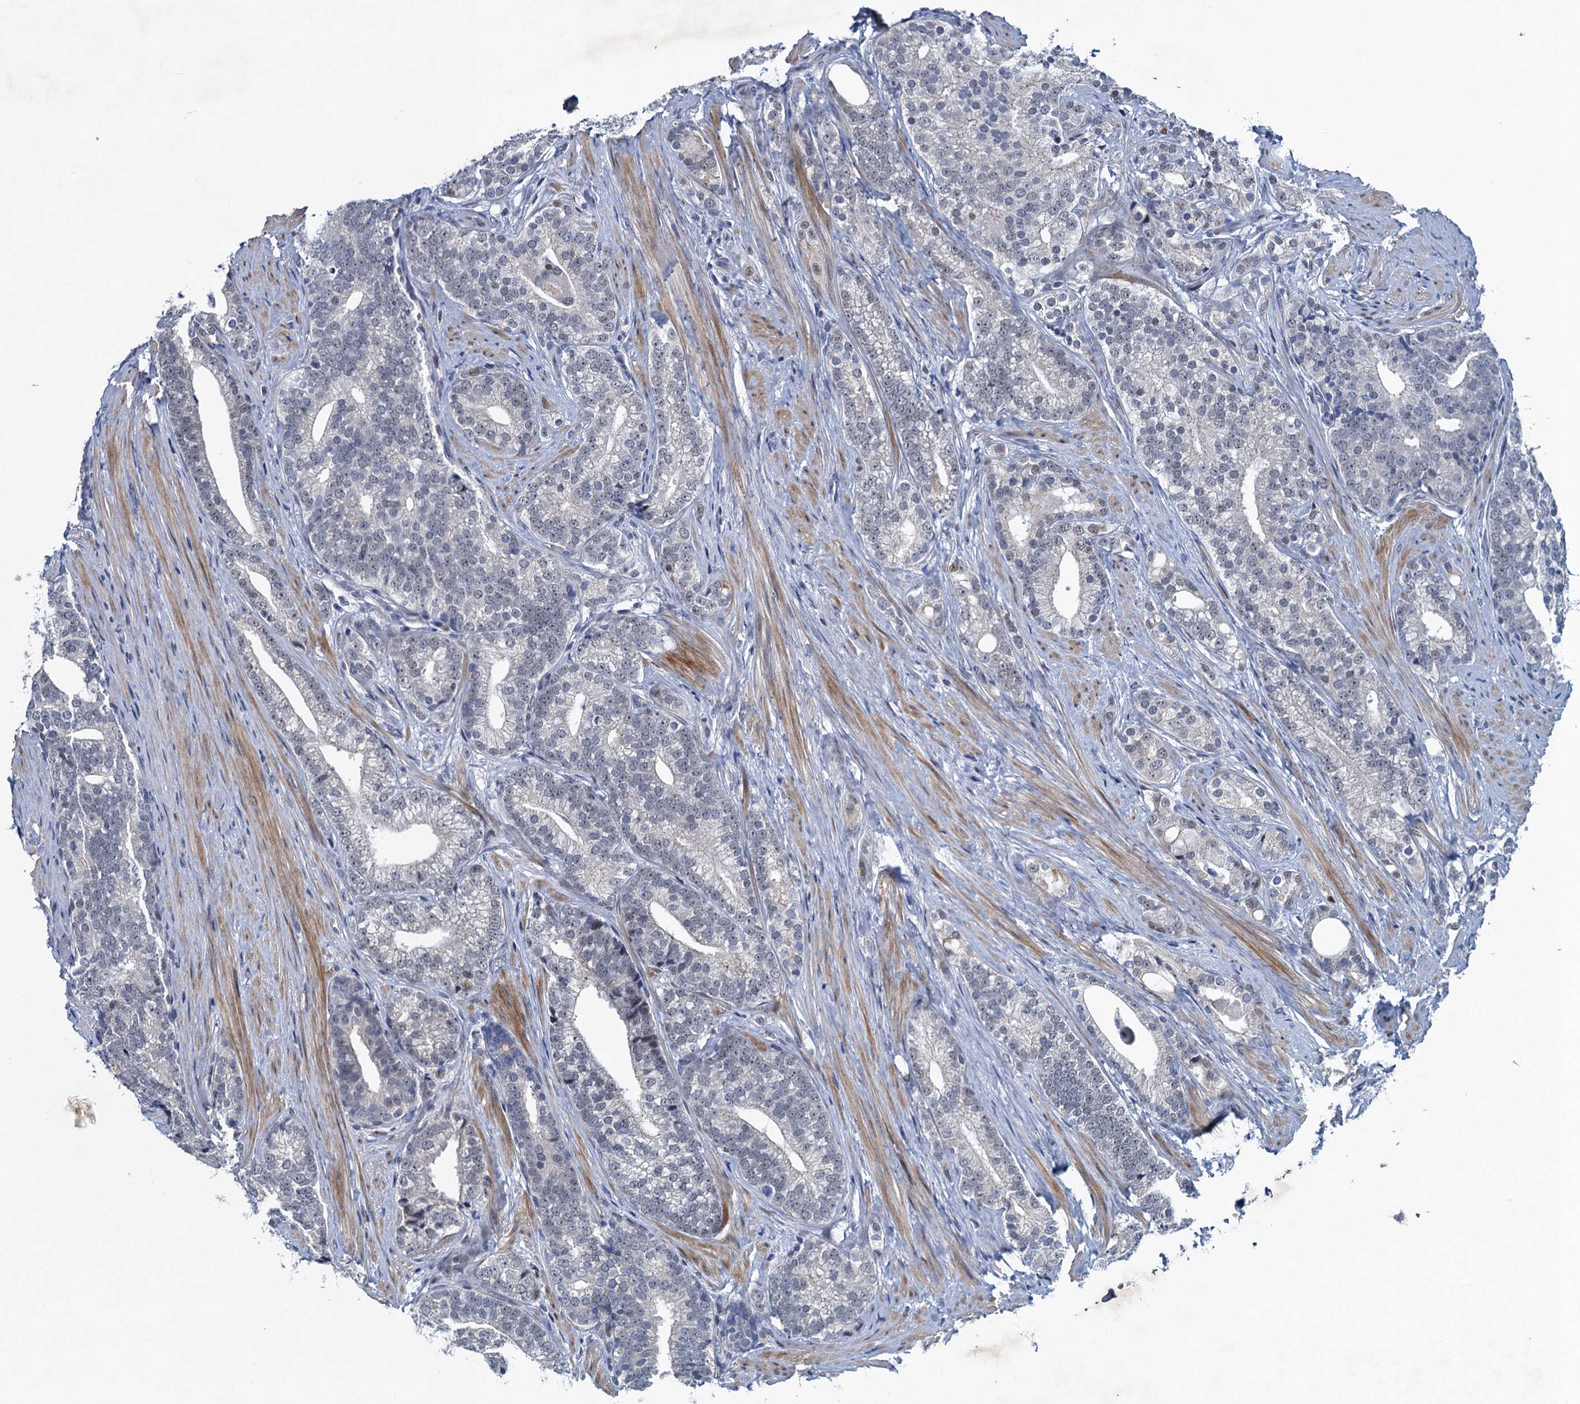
{"staining": {"intensity": "negative", "quantity": "none", "location": "none"}, "tissue": "prostate cancer", "cell_type": "Tumor cells", "image_type": "cancer", "snomed": [{"axis": "morphology", "description": "Adenocarcinoma, Low grade"}, {"axis": "topography", "description": "Prostate"}], "caption": "A micrograph of human low-grade adenocarcinoma (prostate) is negative for staining in tumor cells.", "gene": "ATOSA", "patient": {"sex": "male", "age": 71}}